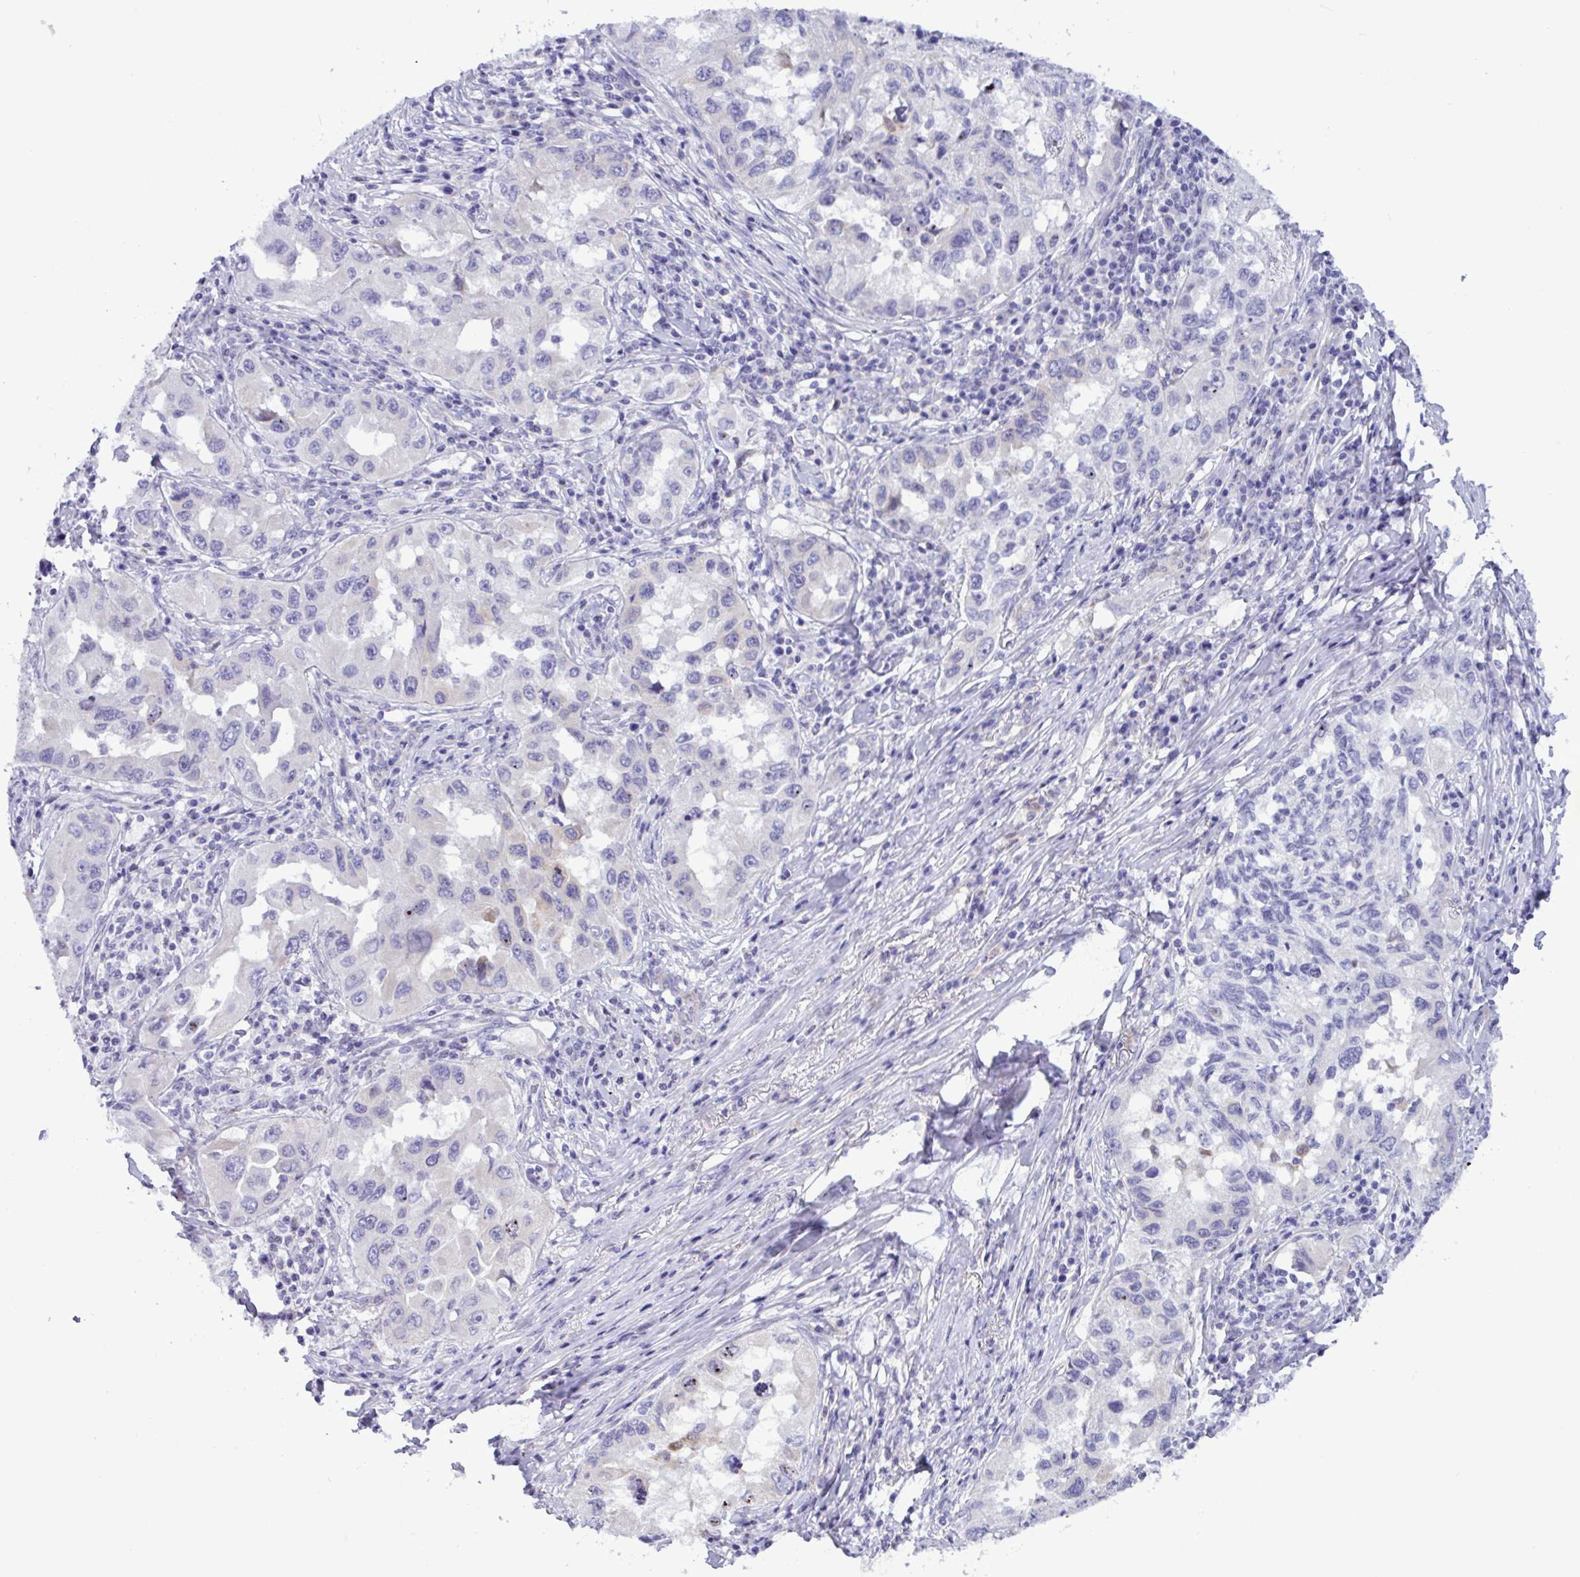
{"staining": {"intensity": "weak", "quantity": "<25%", "location": "cytoplasmic/membranous"}, "tissue": "lung cancer", "cell_type": "Tumor cells", "image_type": "cancer", "snomed": [{"axis": "morphology", "description": "Adenocarcinoma, NOS"}, {"axis": "topography", "description": "Lung"}], "caption": "IHC histopathology image of neoplastic tissue: human lung adenocarcinoma stained with DAB (3,3'-diaminobenzidine) shows no significant protein expression in tumor cells.", "gene": "SREBF1", "patient": {"sex": "female", "age": 73}}